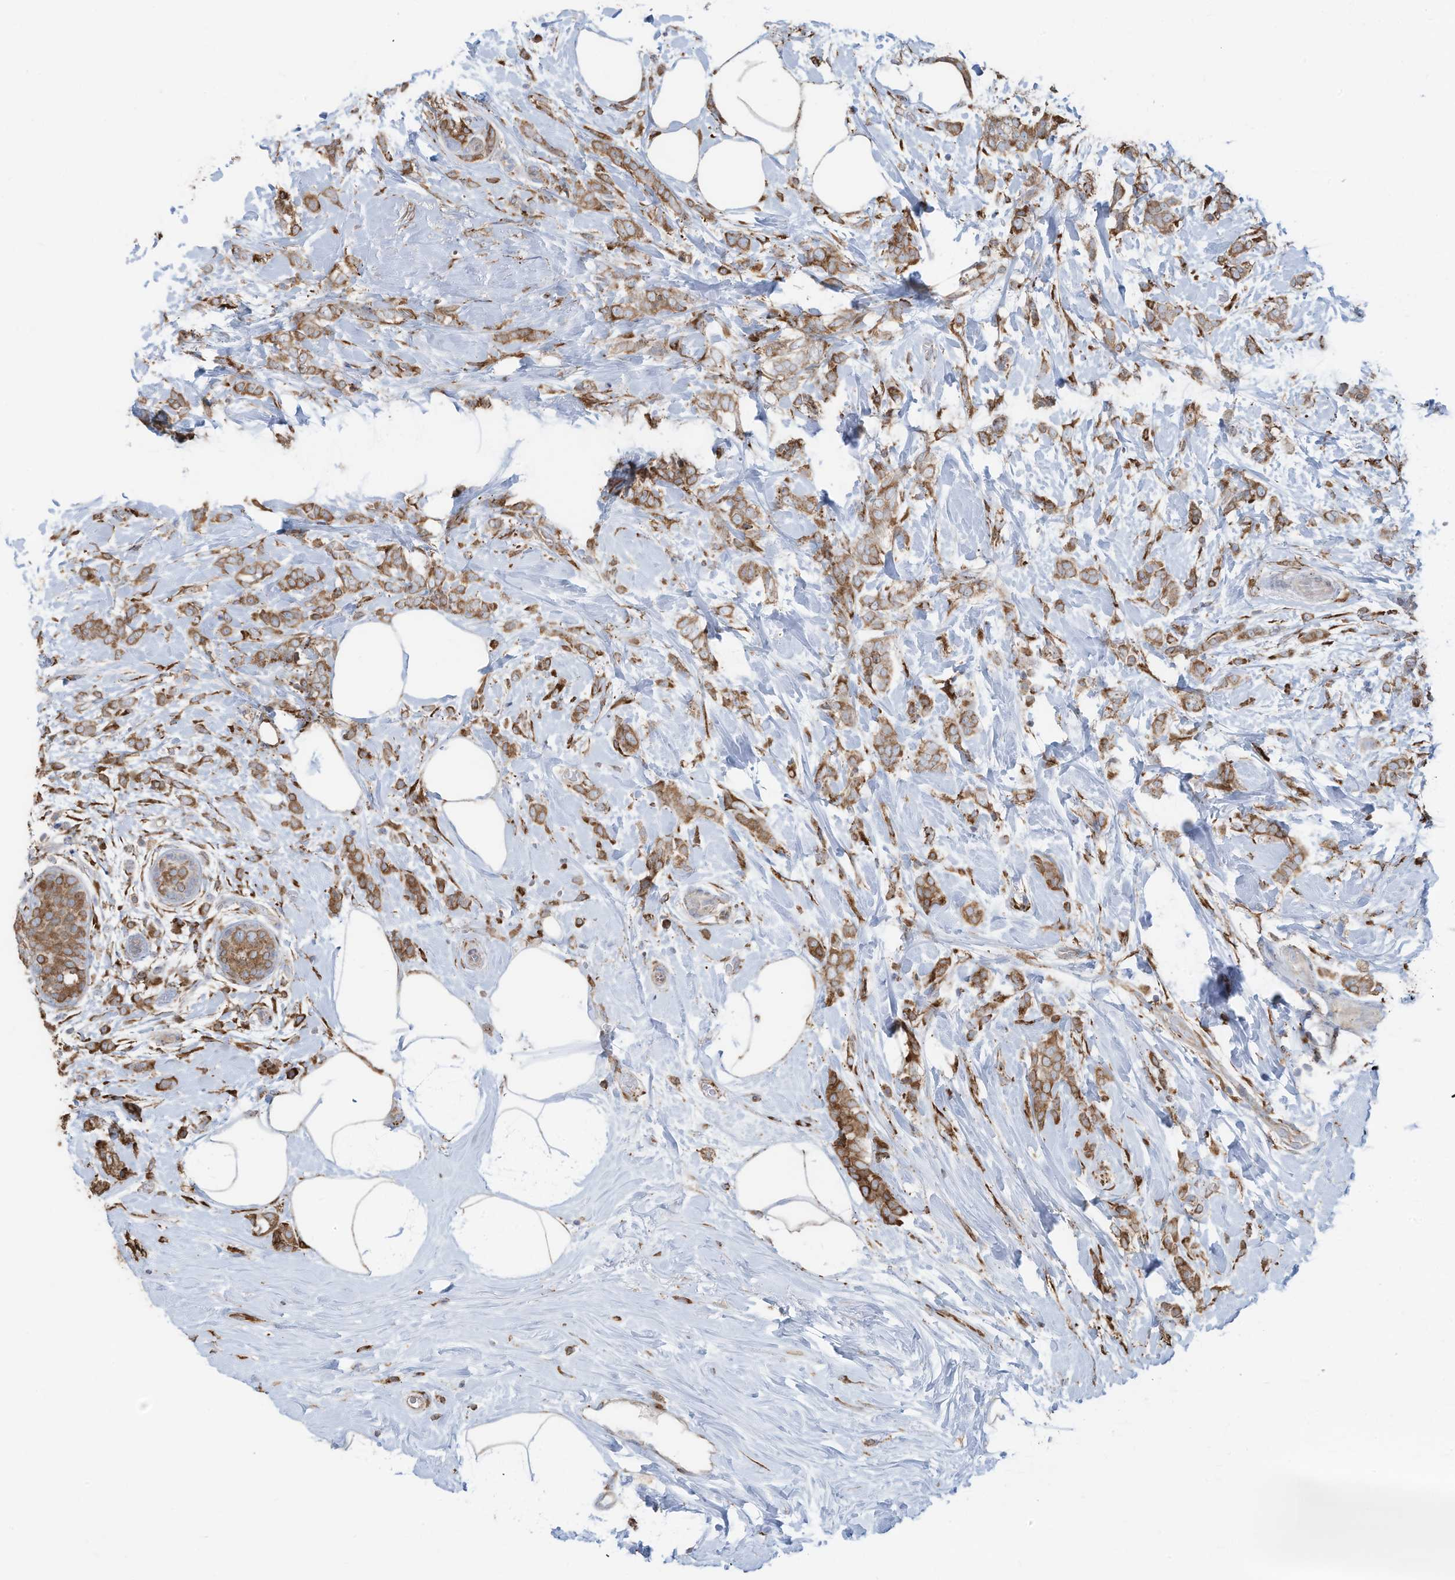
{"staining": {"intensity": "moderate", "quantity": ">75%", "location": "cytoplasmic/membranous"}, "tissue": "breast cancer", "cell_type": "Tumor cells", "image_type": "cancer", "snomed": [{"axis": "morphology", "description": "Lobular carcinoma, in situ"}, {"axis": "morphology", "description": "Lobular carcinoma"}, {"axis": "topography", "description": "Breast"}], "caption": "Moderate cytoplasmic/membranous staining for a protein is present in approximately >75% of tumor cells of breast lobular carcinoma using IHC.", "gene": "ZNF354C", "patient": {"sex": "female", "age": 41}}